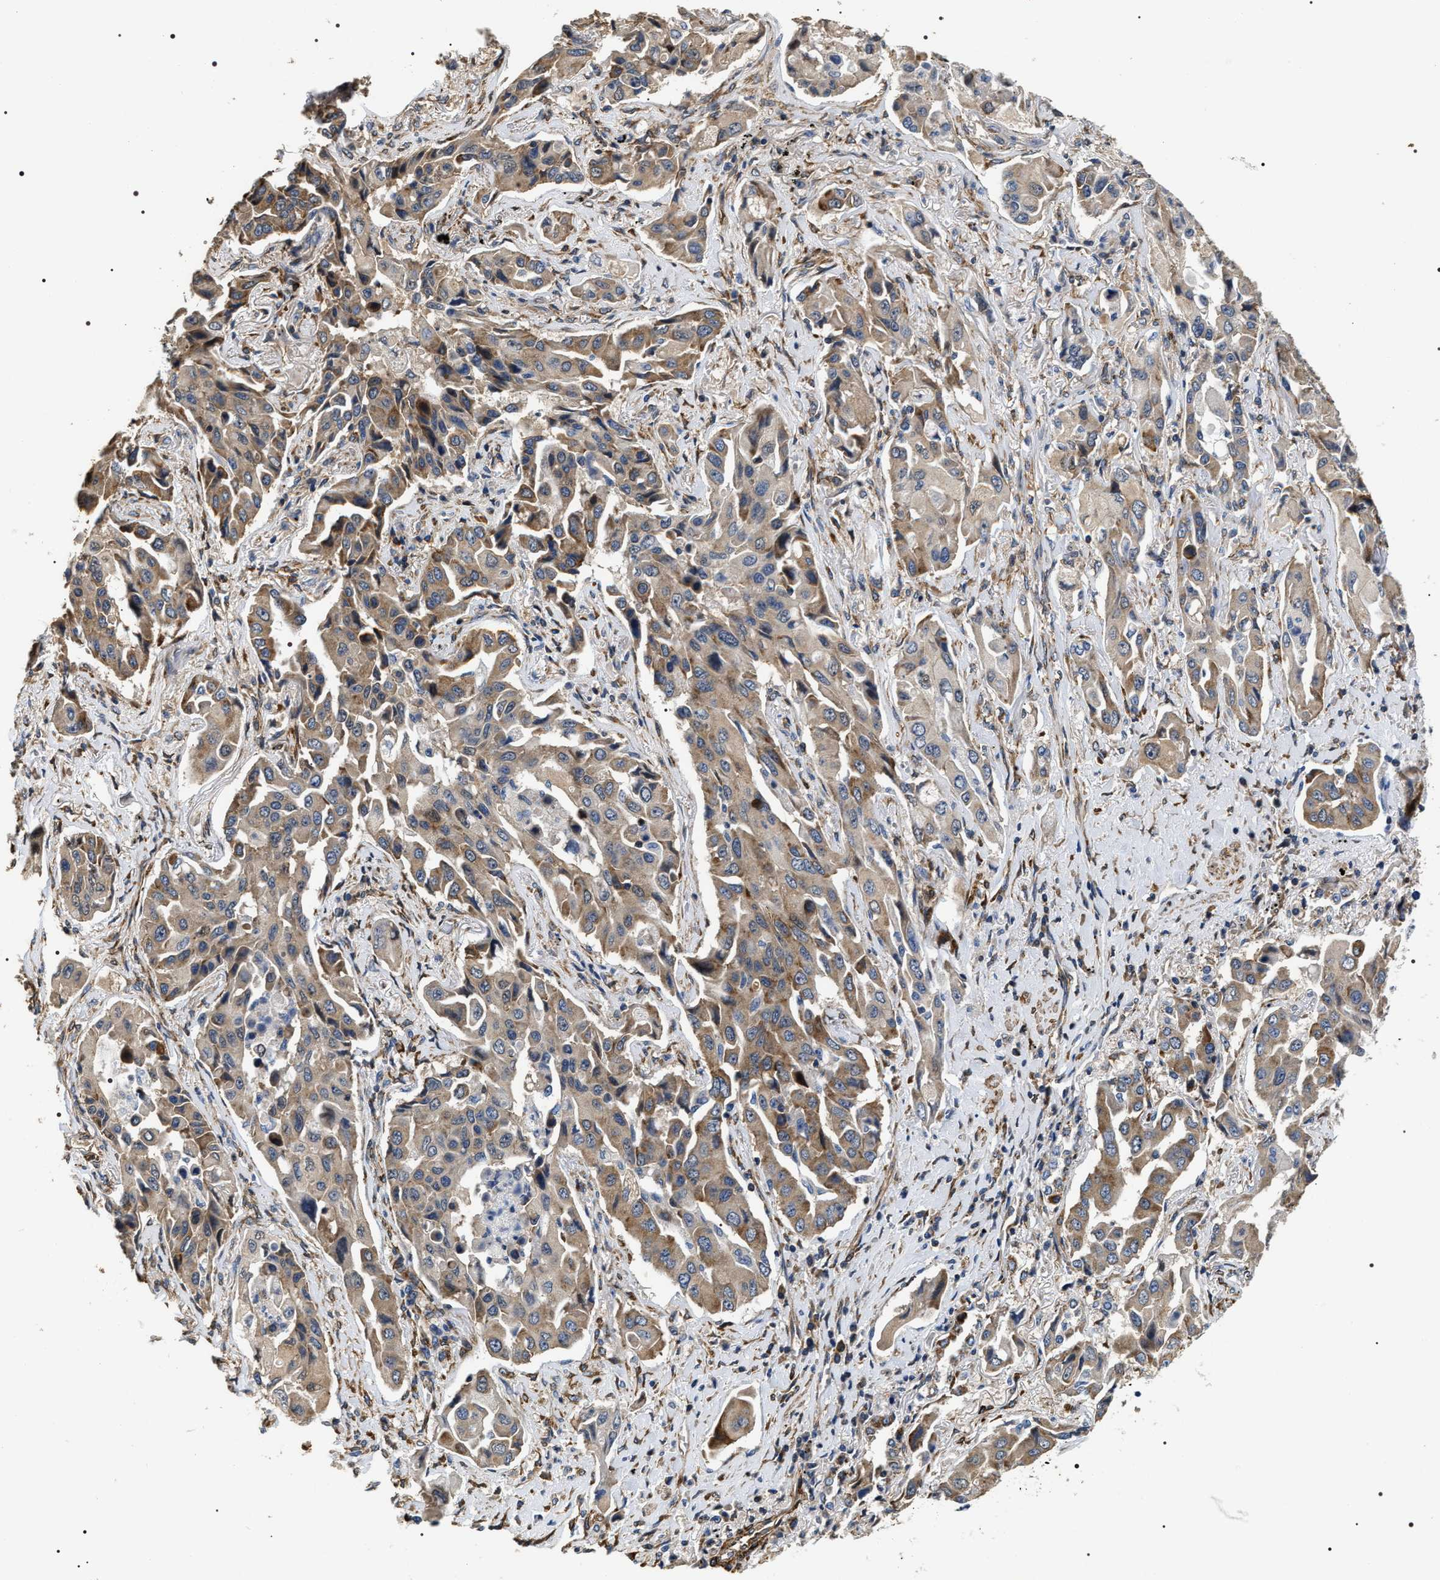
{"staining": {"intensity": "moderate", "quantity": ">75%", "location": "cytoplasmic/membranous"}, "tissue": "lung cancer", "cell_type": "Tumor cells", "image_type": "cancer", "snomed": [{"axis": "morphology", "description": "Adenocarcinoma, NOS"}, {"axis": "topography", "description": "Lung"}], "caption": "Immunohistochemical staining of human lung cancer reveals medium levels of moderate cytoplasmic/membranous positivity in about >75% of tumor cells. The protein is stained brown, and the nuclei are stained in blue (DAB (3,3'-diaminobenzidine) IHC with brightfield microscopy, high magnification).", "gene": "ZC3HAV1L", "patient": {"sex": "female", "age": 65}}